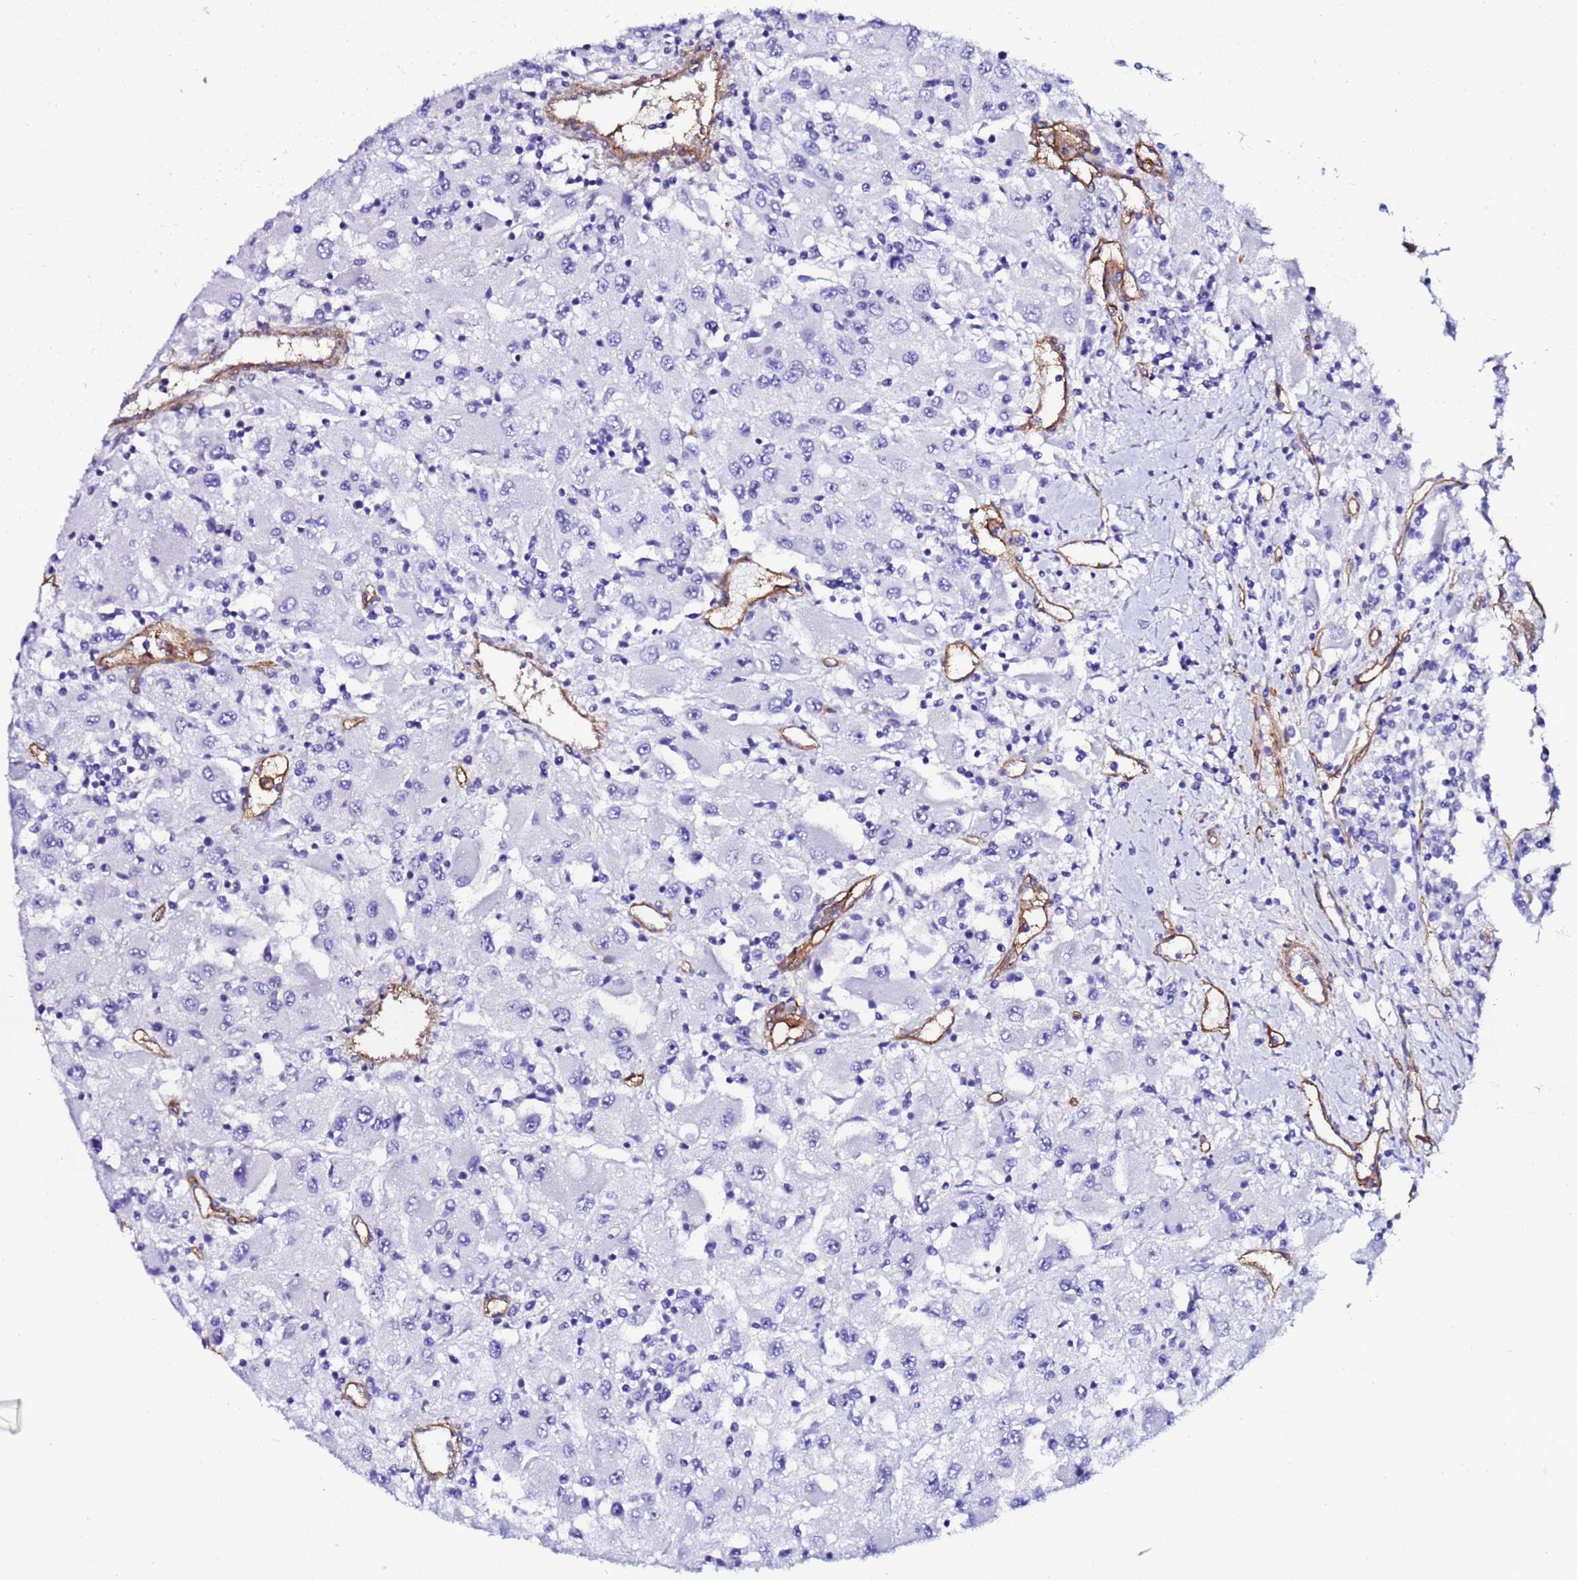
{"staining": {"intensity": "negative", "quantity": "none", "location": "none"}, "tissue": "renal cancer", "cell_type": "Tumor cells", "image_type": "cancer", "snomed": [{"axis": "morphology", "description": "Adenocarcinoma, NOS"}, {"axis": "topography", "description": "Kidney"}], "caption": "Renal adenocarcinoma was stained to show a protein in brown. There is no significant positivity in tumor cells.", "gene": "DEFB104A", "patient": {"sex": "female", "age": 67}}